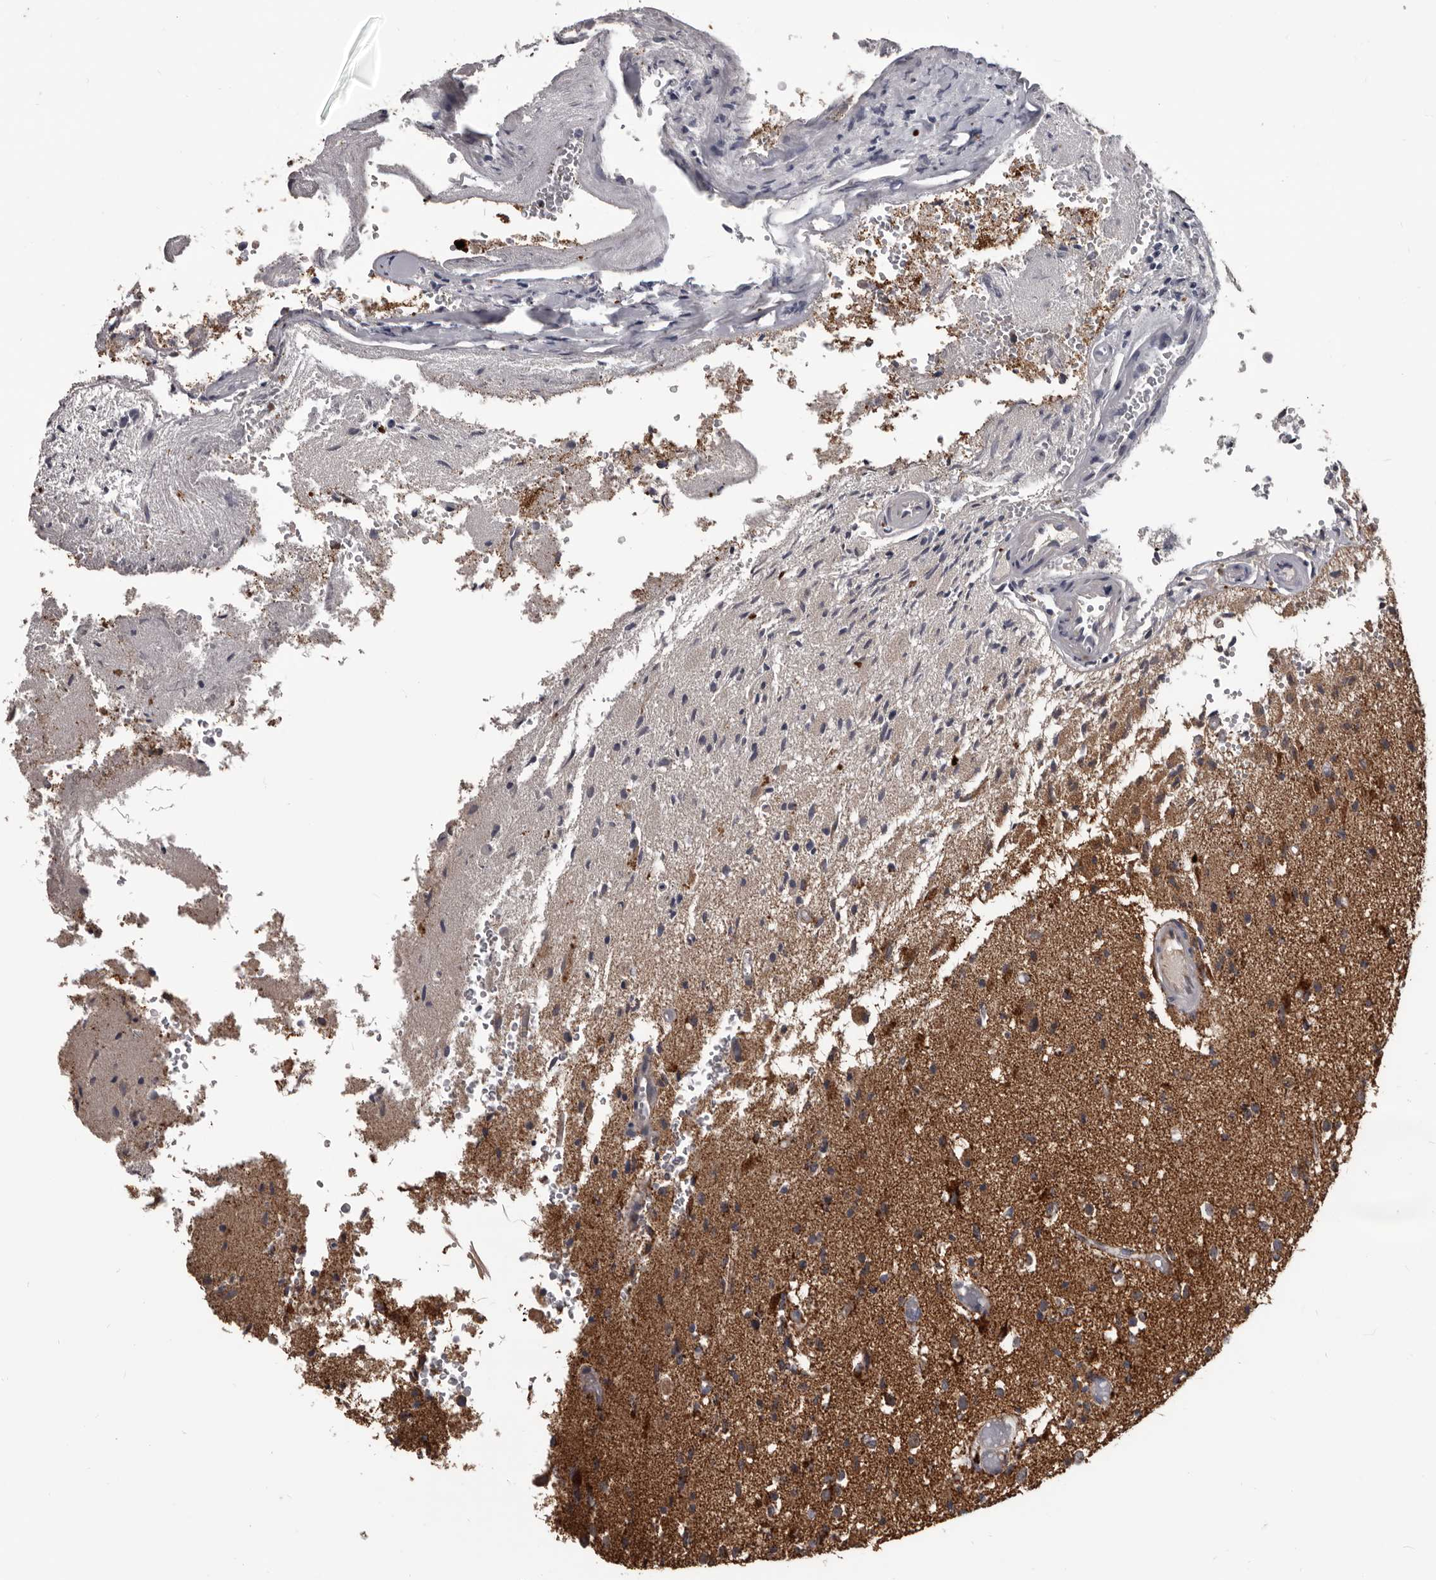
{"staining": {"intensity": "moderate", "quantity": ">75%", "location": "cytoplasmic/membranous"}, "tissue": "glioma", "cell_type": "Tumor cells", "image_type": "cancer", "snomed": [{"axis": "morphology", "description": "Normal tissue, NOS"}, {"axis": "morphology", "description": "Glioma, malignant, High grade"}, {"axis": "topography", "description": "Cerebral cortex"}], "caption": "A histopathology image showing moderate cytoplasmic/membranous staining in about >75% of tumor cells in glioma, as visualized by brown immunohistochemical staining.", "gene": "ALDH5A1", "patient": {"sex": "male", "age": 77}}